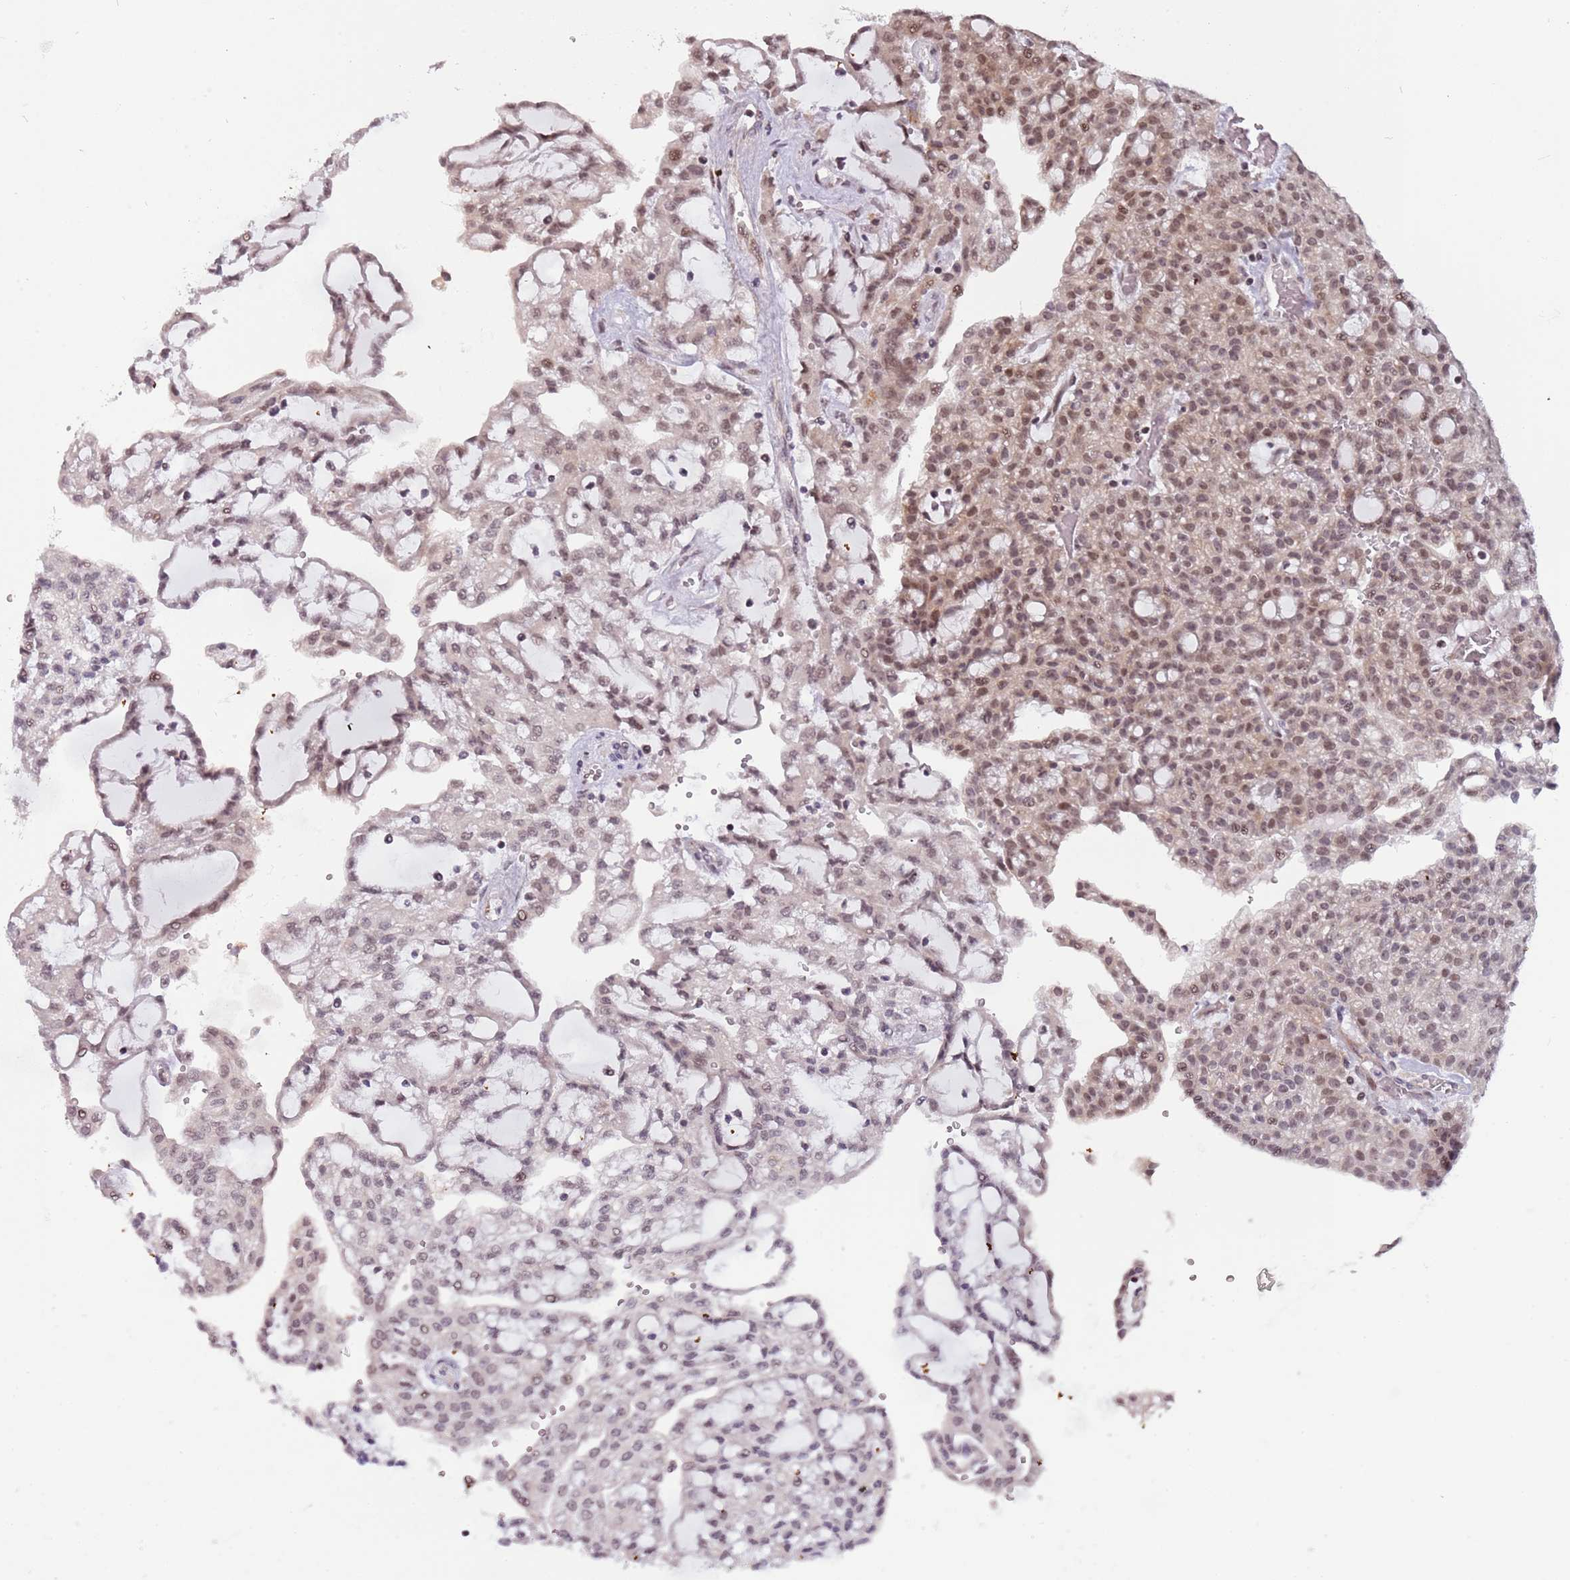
{"staining": {"intensity": "moderate", "quantity": "25%-75%", "location": "nuclear"}, "tissue": "renal cancer", "cell_type": "Tumor cells", "image_type": "cancer", "snomed": [{"axis": "morphology", "description": "Adenocarcinoma, NOS"}, {"axis": "topography", "description": "Kidney"}], "caption": "Moderate nuclear positivity is identified in about 25%-75% of tumor cells in renal cancer (adenocarcinoma).", "gene": "BARD1", "patient": {"sex": "male", "age": 63}}